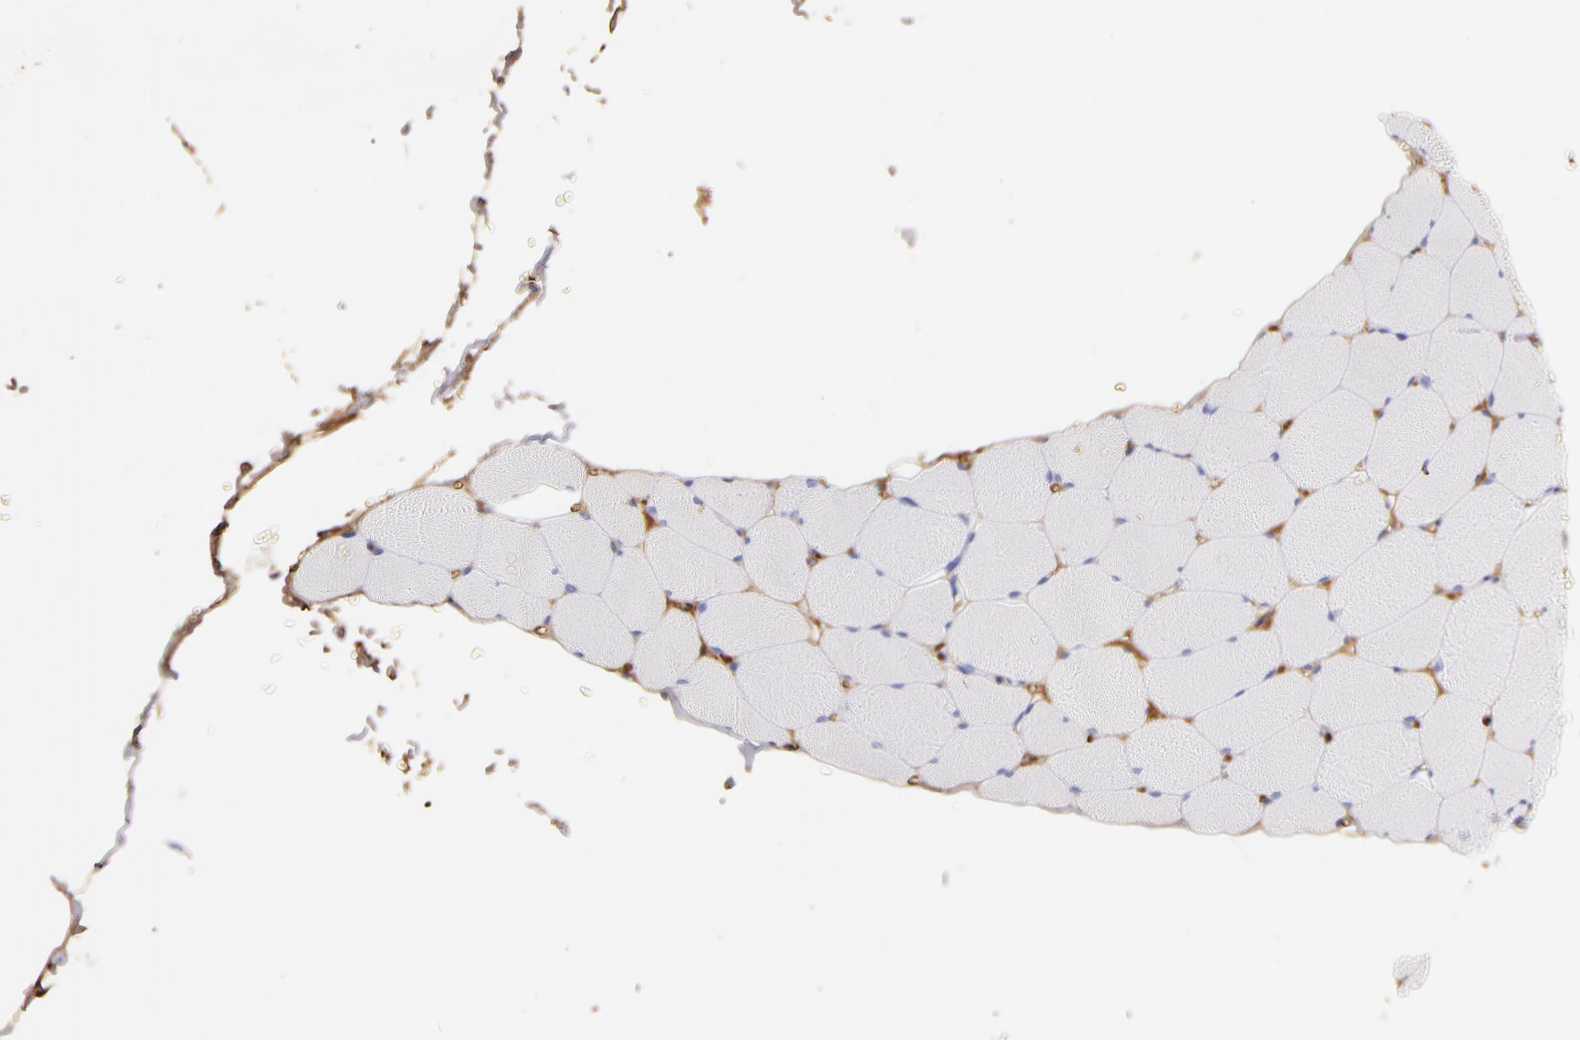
{"staining": {"intensity": "negative", "quantity": "none", "location": "none"}, "tissue": "skeletal muscle", "cell_type": "Myocytes", "image_type": "normal", "snomed": [{"axis": "morphology", "description": "Normal tissue, NOS"}, {"axis": "topography", "description": "Skeletal muscle"}], "caption": "Micrograph shows no significant protein expression in myocytes of unremarkable skeletal muscle. (DAB (3,3'-diaminobenzidine) immunohistochemistry visualized using brightfield microscopy, high magnification).", "gene": "FGB", "patient": {"sex": "male", "age": 62}}